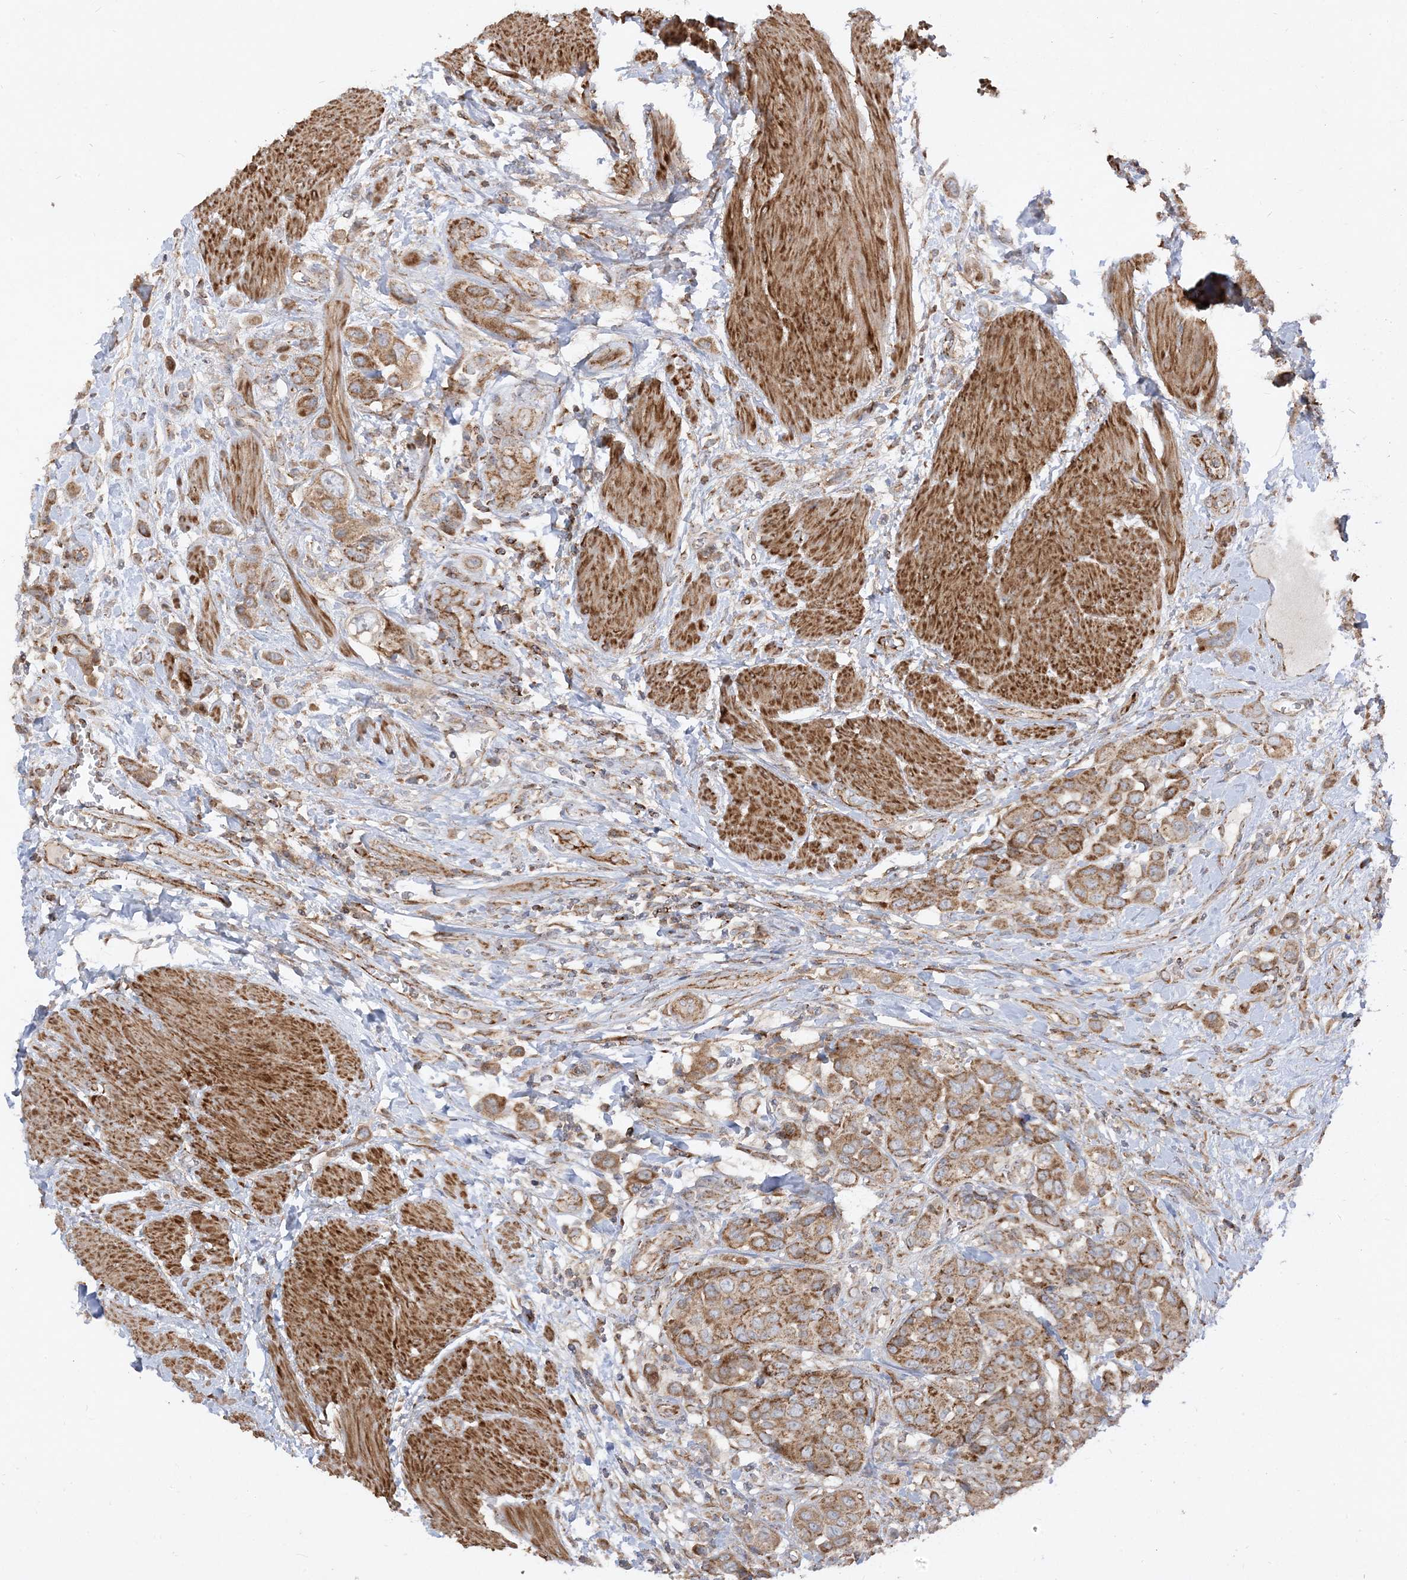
{"staining": {"intensity": "moderate", "quantity": ">75%", "location": "cytoplasmic/membranous"}, "tissue": "urothelial cancer", "cell_type": "Tumor cells", "image_type": "cancer", "snomed": [{"axis": "morphology", "description": "Urothelial carcinoma, High grade"}, {"axis": "topography", "description": "Urinary bladder"}], "caption": "Immunohistochemical staining of human urothelial cancer demonstrates moderate cytoplasmic/membranous protein staining in about >75% of tumor cells. (IHC, brightfield microscopy, high magnification).", "gene": "AARS2", "patient": {"sex": "male", "age": 50}}